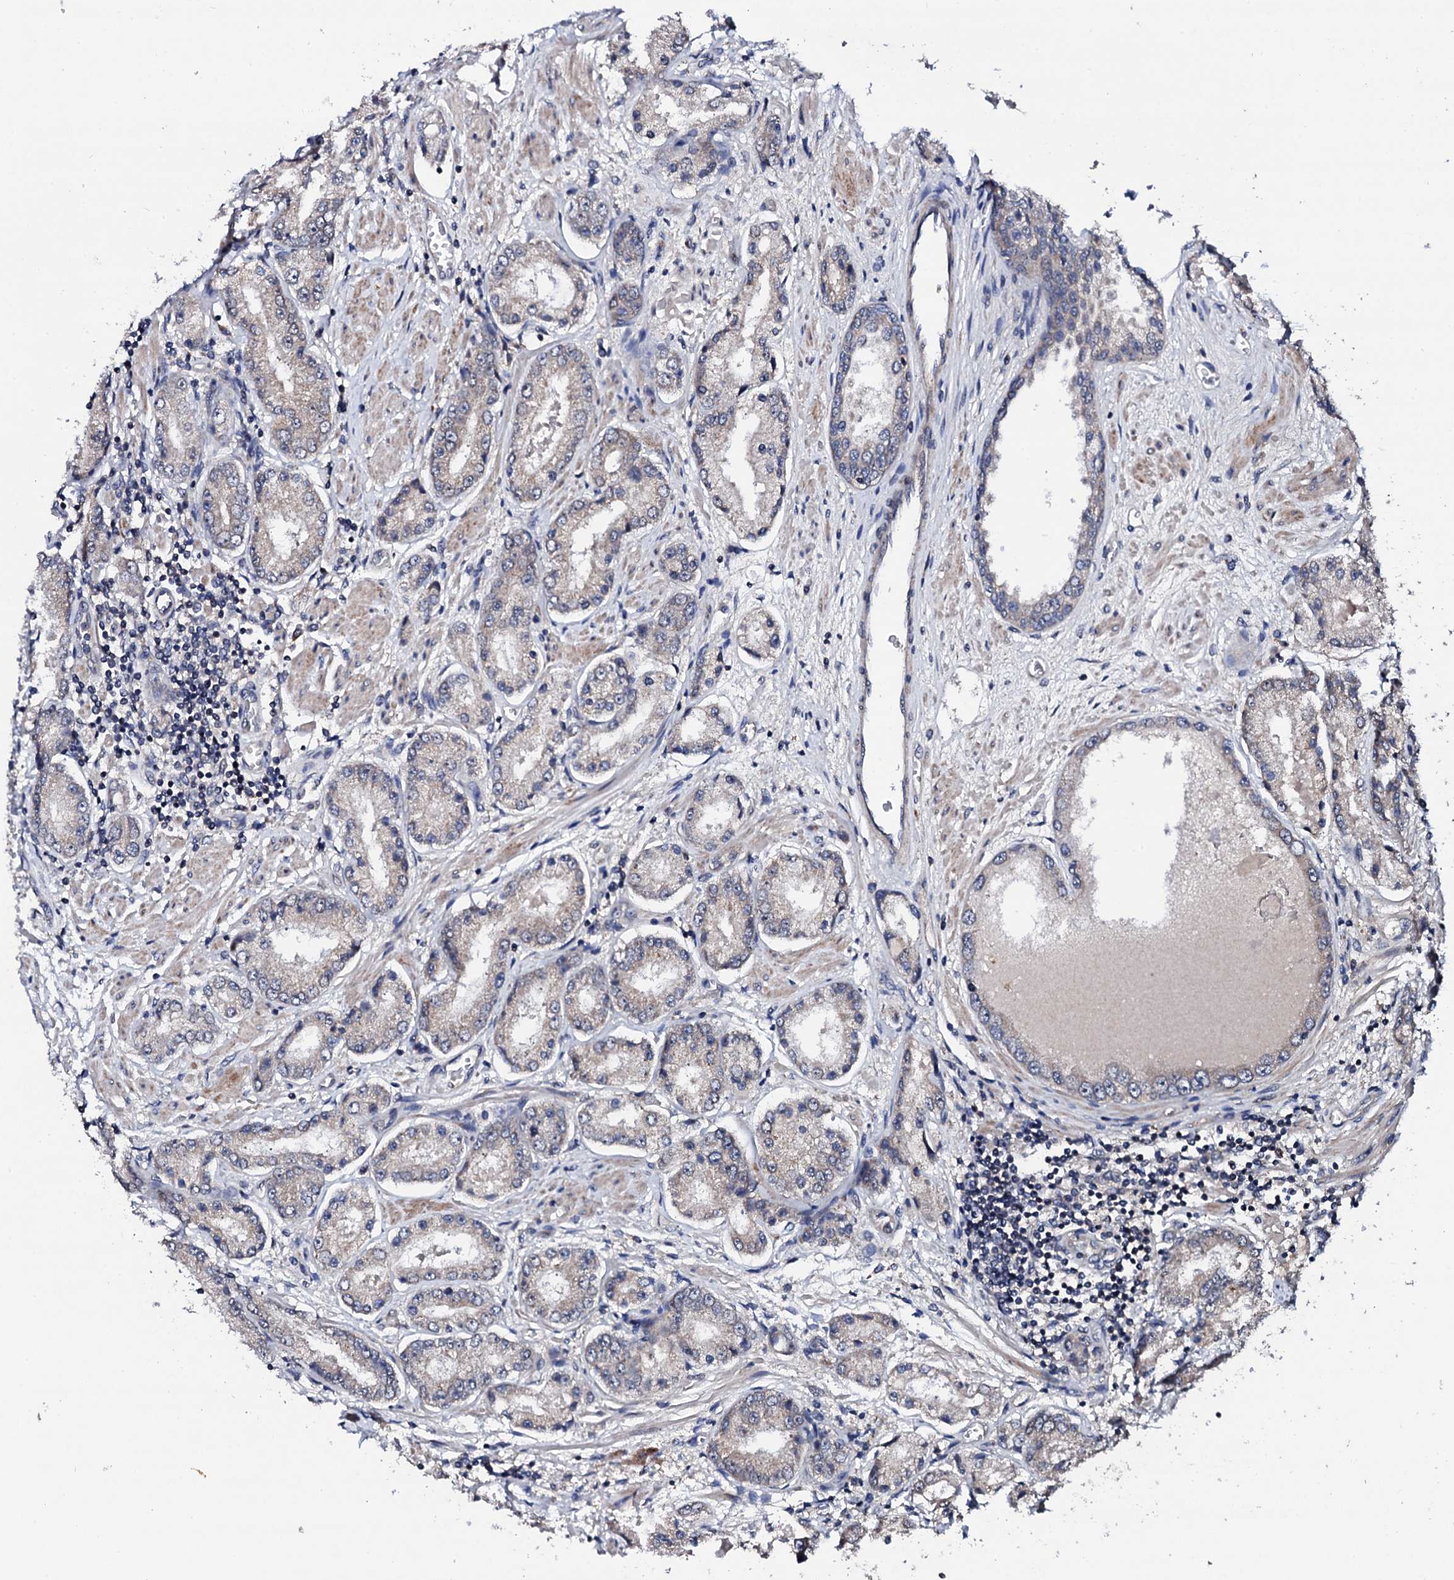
{"staining": {"intensity": "negative", "quantity": "none", "location": "none"}, "tissue": "prostate cancer", "cell_type": "Tumor cells", "image_type": "cancer", "snomed": [{"axis": "morphology", "description": "Adenocarcinoma, High grade"}, {"axis": "topography", "description": "Prostate"}], "caption": "The image exhibits no staining of tumor cells in prostate high-grade adenocarcinoma.", "gene": "IP6K1", "patient": {"sex": "male", "age": 59}}